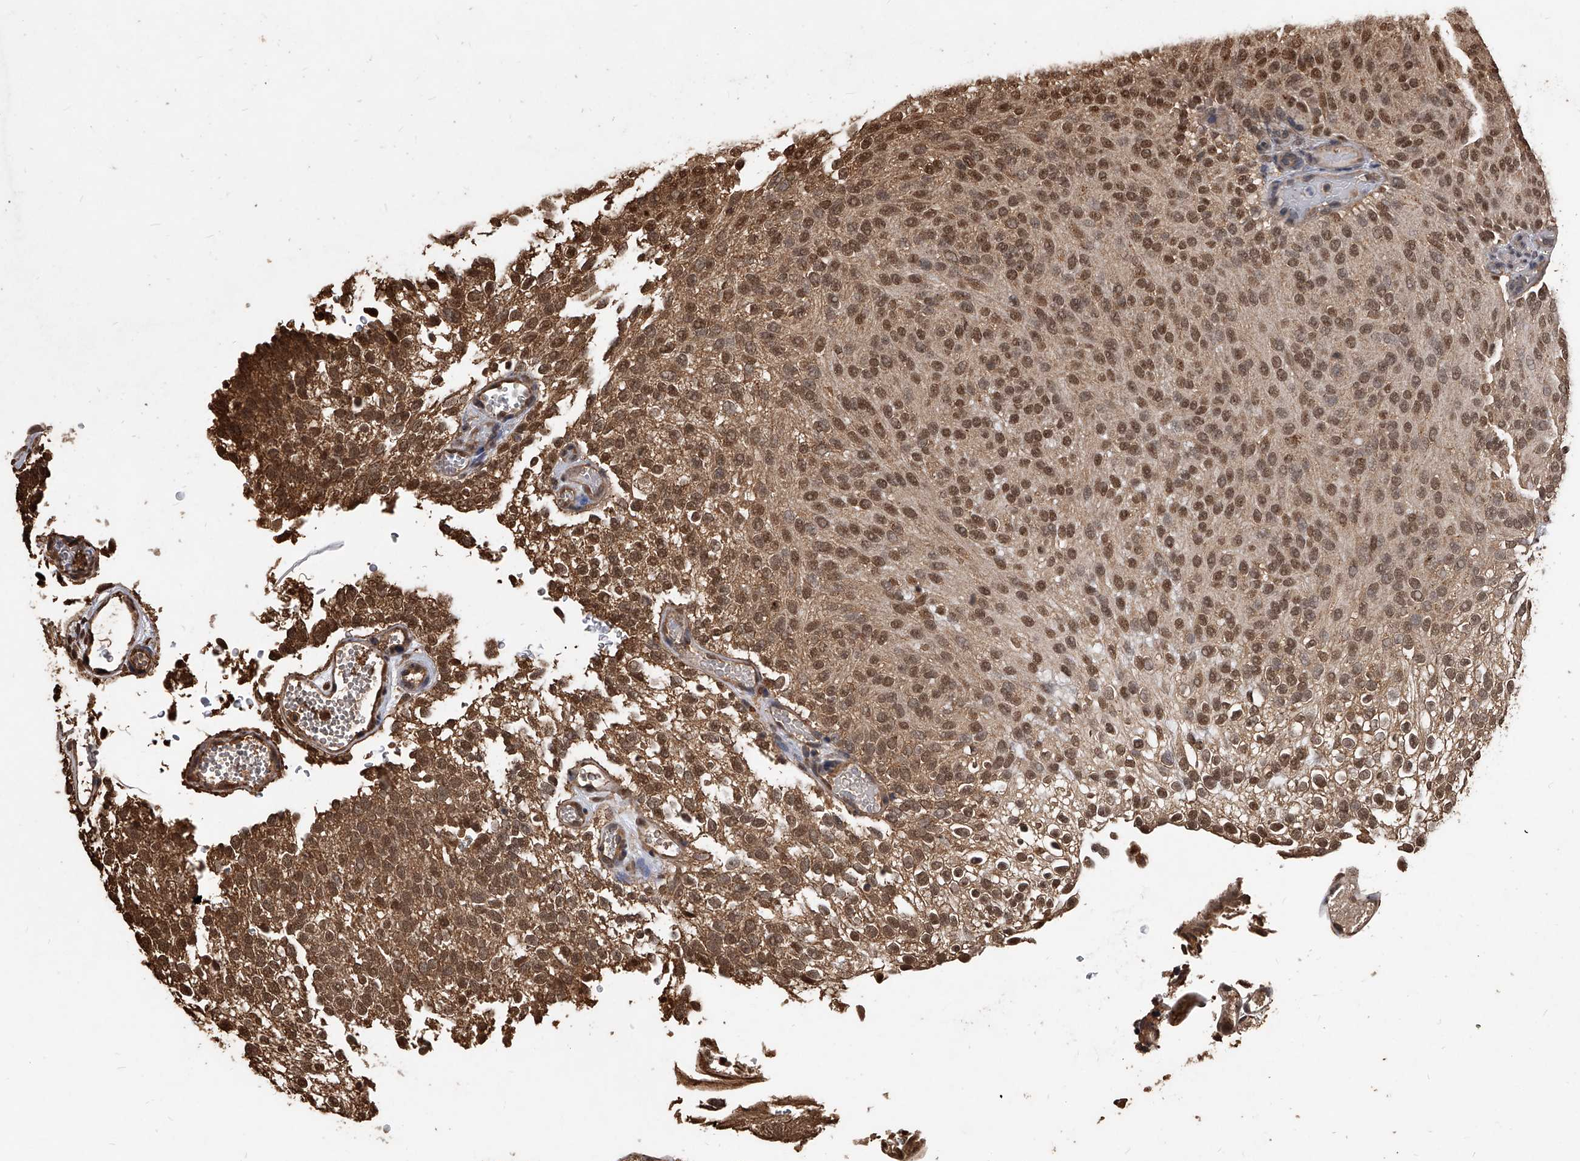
{"staining": {"intensity": "strong", "quantity": ">75%", "location": "cytoplasmic/membranous,nuclear"}, "tissue": "urothelial cancer", "cell_type": "Tumor cells", "image_type": "cancer", "snomed": [{"axis": "morphology", "description": "Urothelial carcinoma, Low grade"}, {"axis": "topography", "description": "Urinary bladder"}], "caption": "Tumor cells display strong cytoplasmic/membranous and nuclear staining in about >75% of cells in urothelial cancer.", "gene": "FBXL4", "patient": {"sex": "male", "age": 78}}